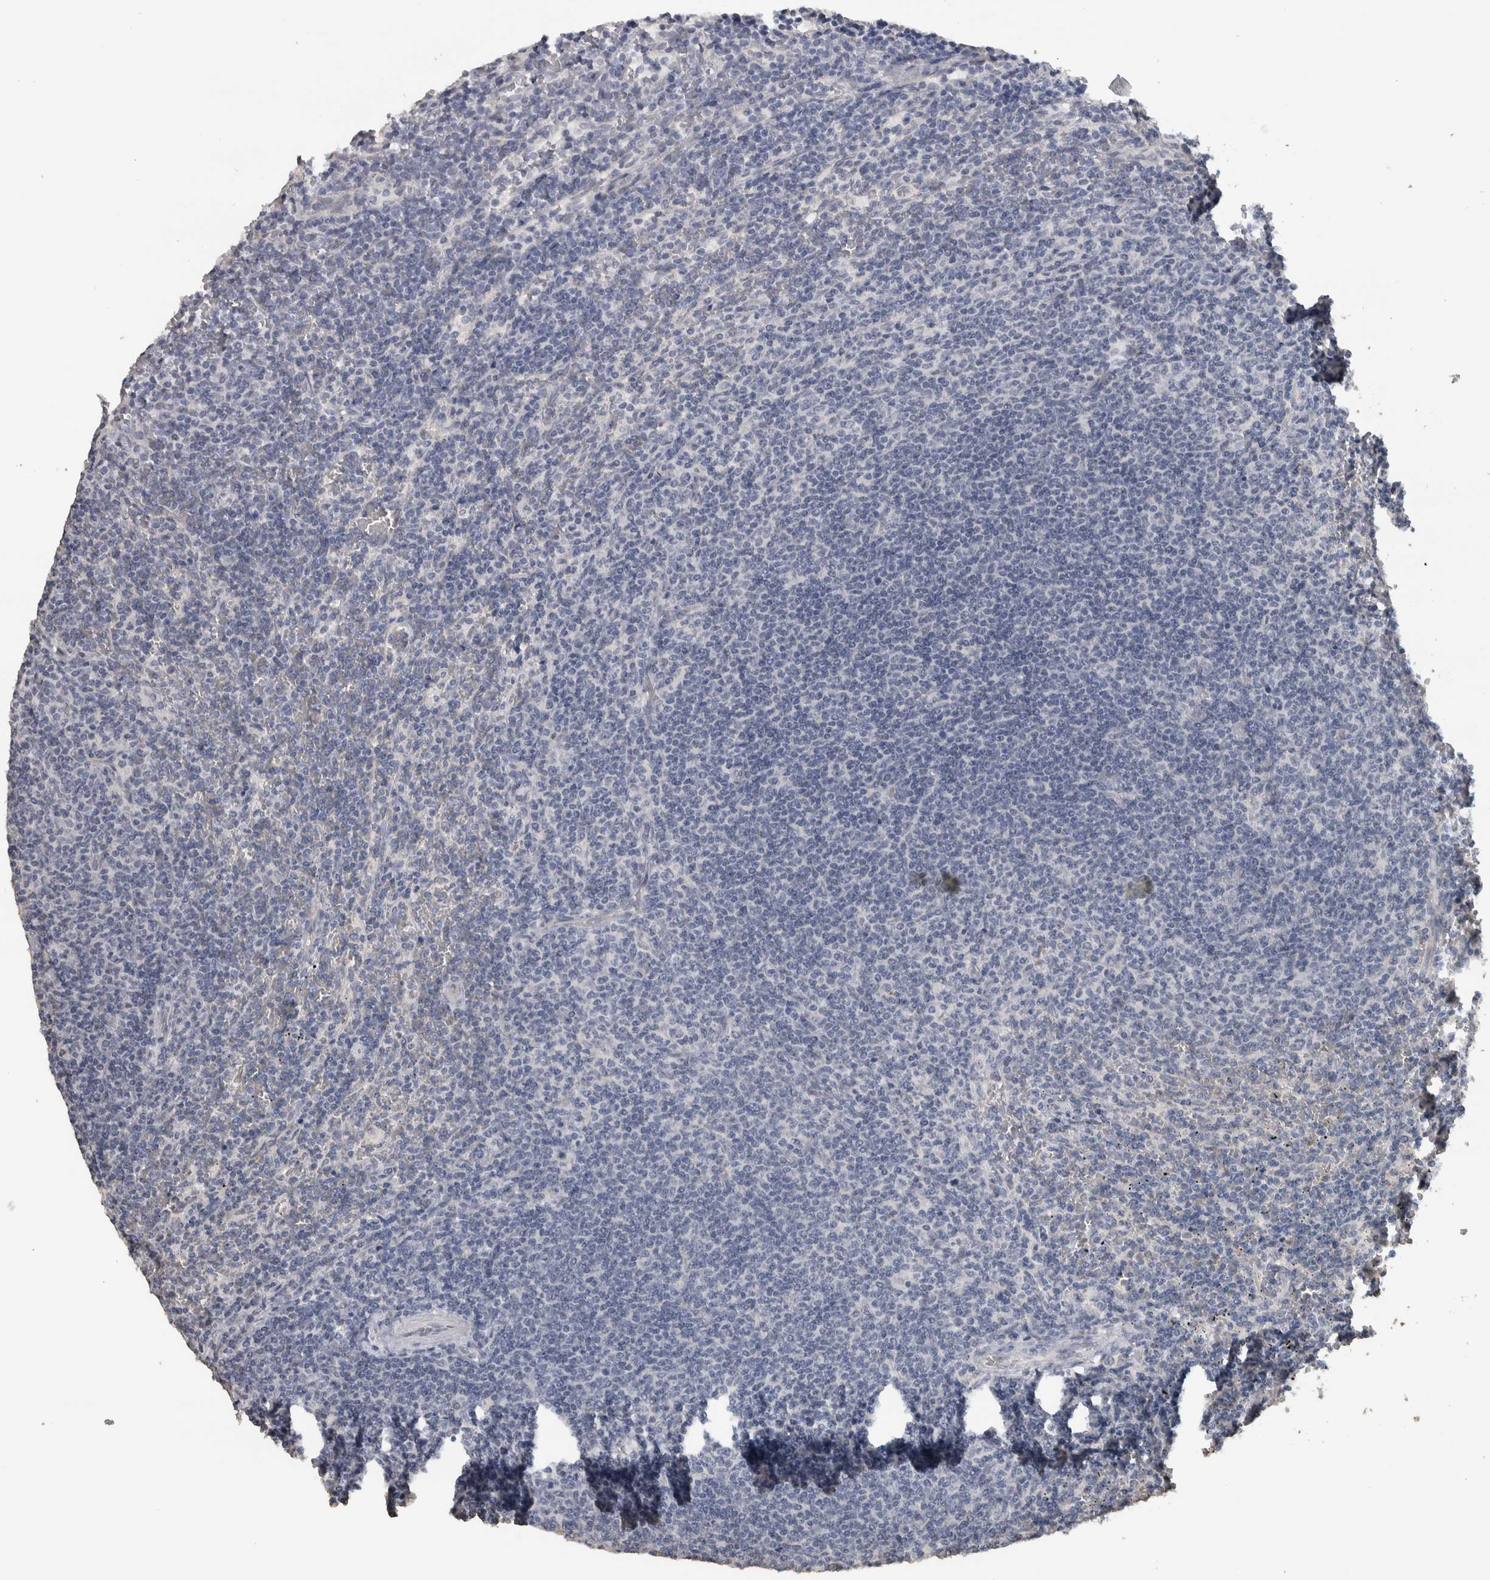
{"staining": {"intensity": "negative", "quantity": "none", "location": "none"}, "tissue": "lymphoma", "cell_type": "Tumor cells", "image_type": "cancer", "snomed": [{"axis": "morphology", "description": "Malignant lymphoma, non-Hodgkin's type, Low grade"}, {"axis": "topography", "description": "Spleen"}], "caption": "Malignant lymphoma, non-Hodgkin's type (low-grade) stained for a protein using immunohistochemistry (IHC) exhibits no expression tumor cells.", "gene": "NECAB1", "patient": {"sex": "female", "age": 50}}